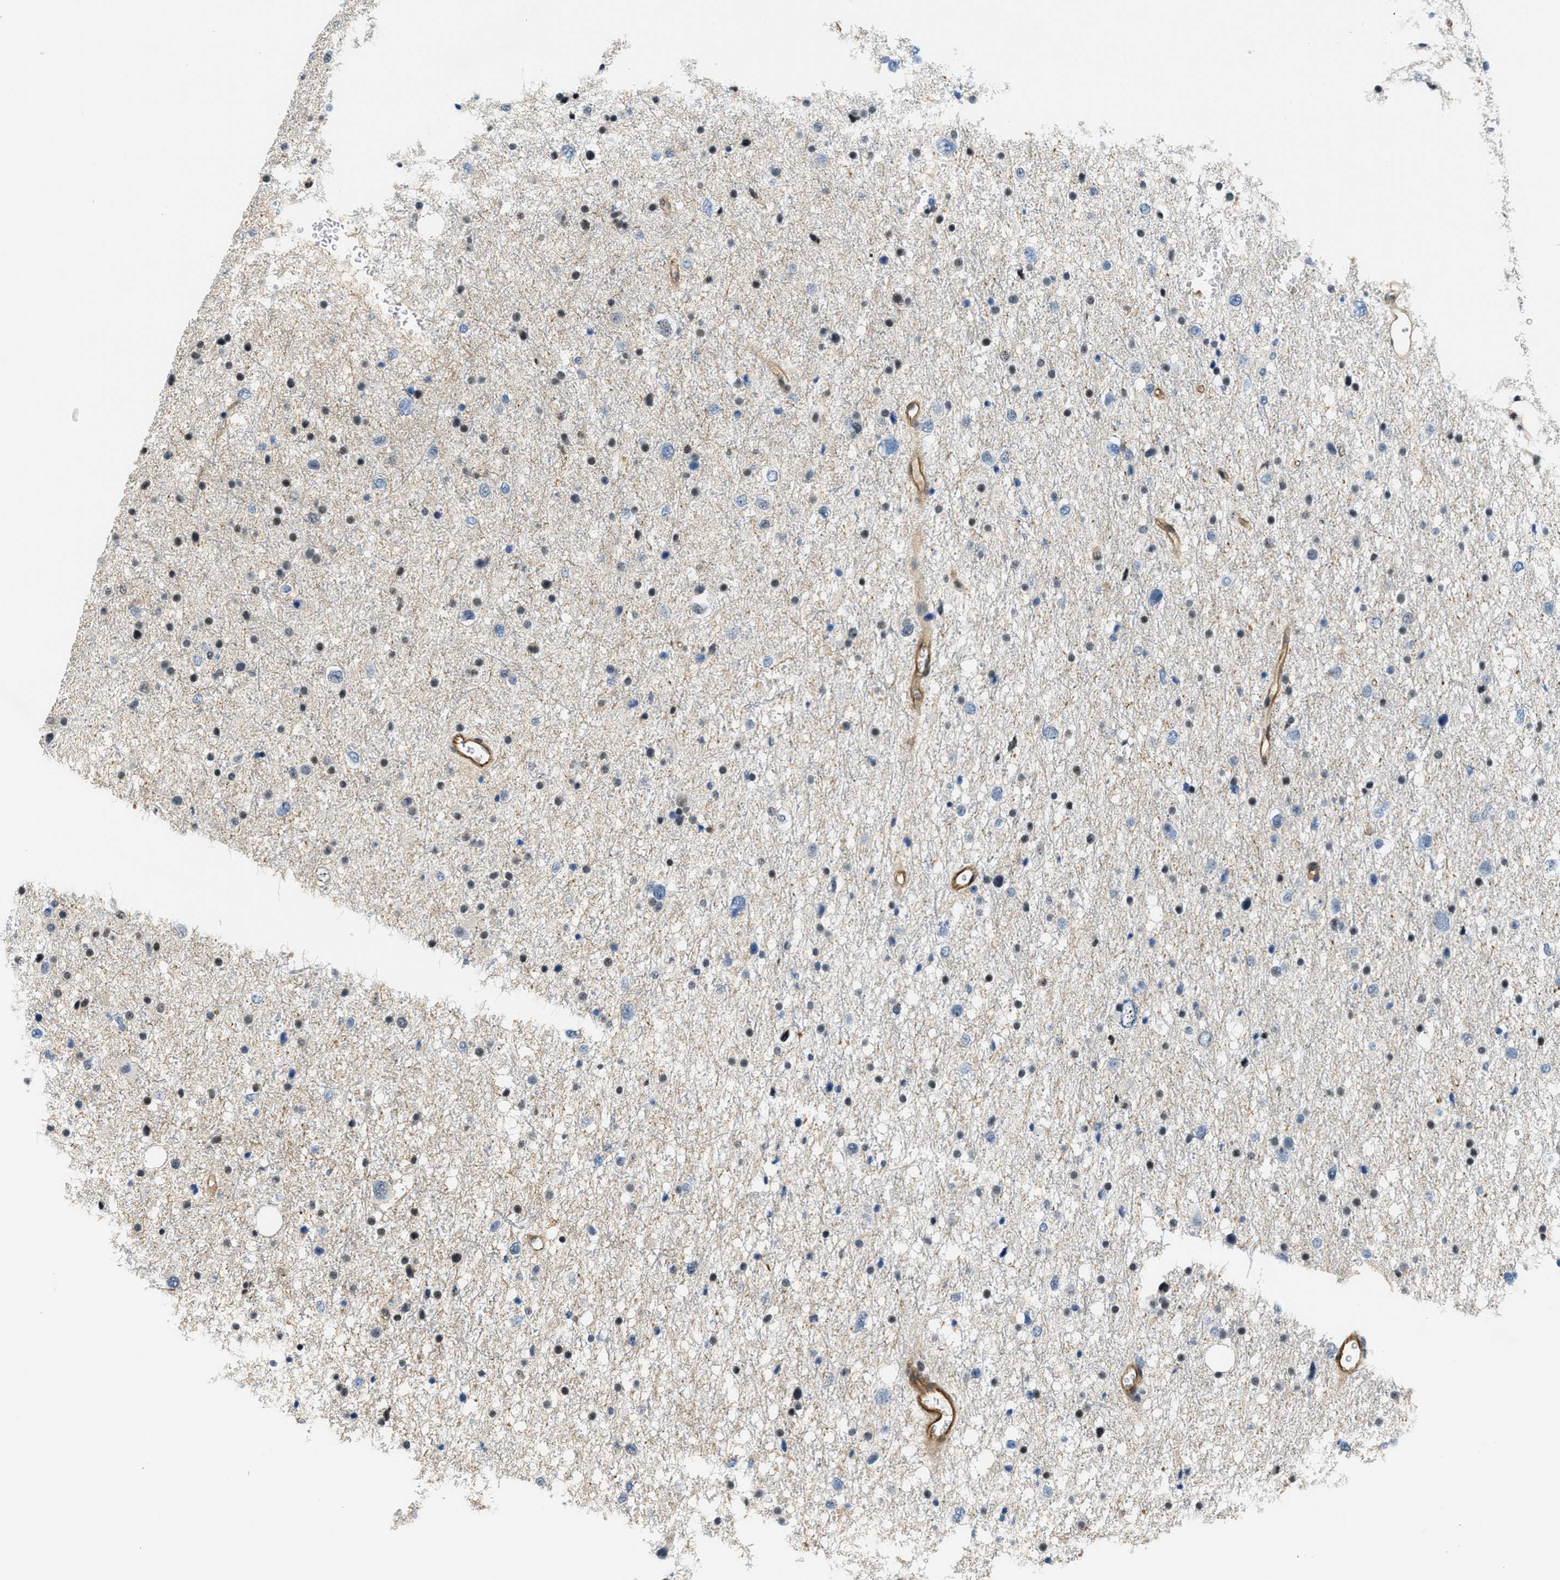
{"staining": {"intensity": "moderate", "quantity": "25%-75%", "location": "nuclear"}, "tissue": "glioma", "cell_type": "Tumor cells", "image_type": "cancer", "snomed": [{"axis": "morphology", "description": "Glioma, malignant, Low grade"}, {"axis": "topography", "description": "Brain"}], "caption": "This photomicrograph displays immunohistochemistry (IHC) staining of glioma, with medium moderate nuclear expression in approximately 25%-75% of tumor cells.", "gene": "CFAP36", "patient": {"sex": "female", "age": 37}}